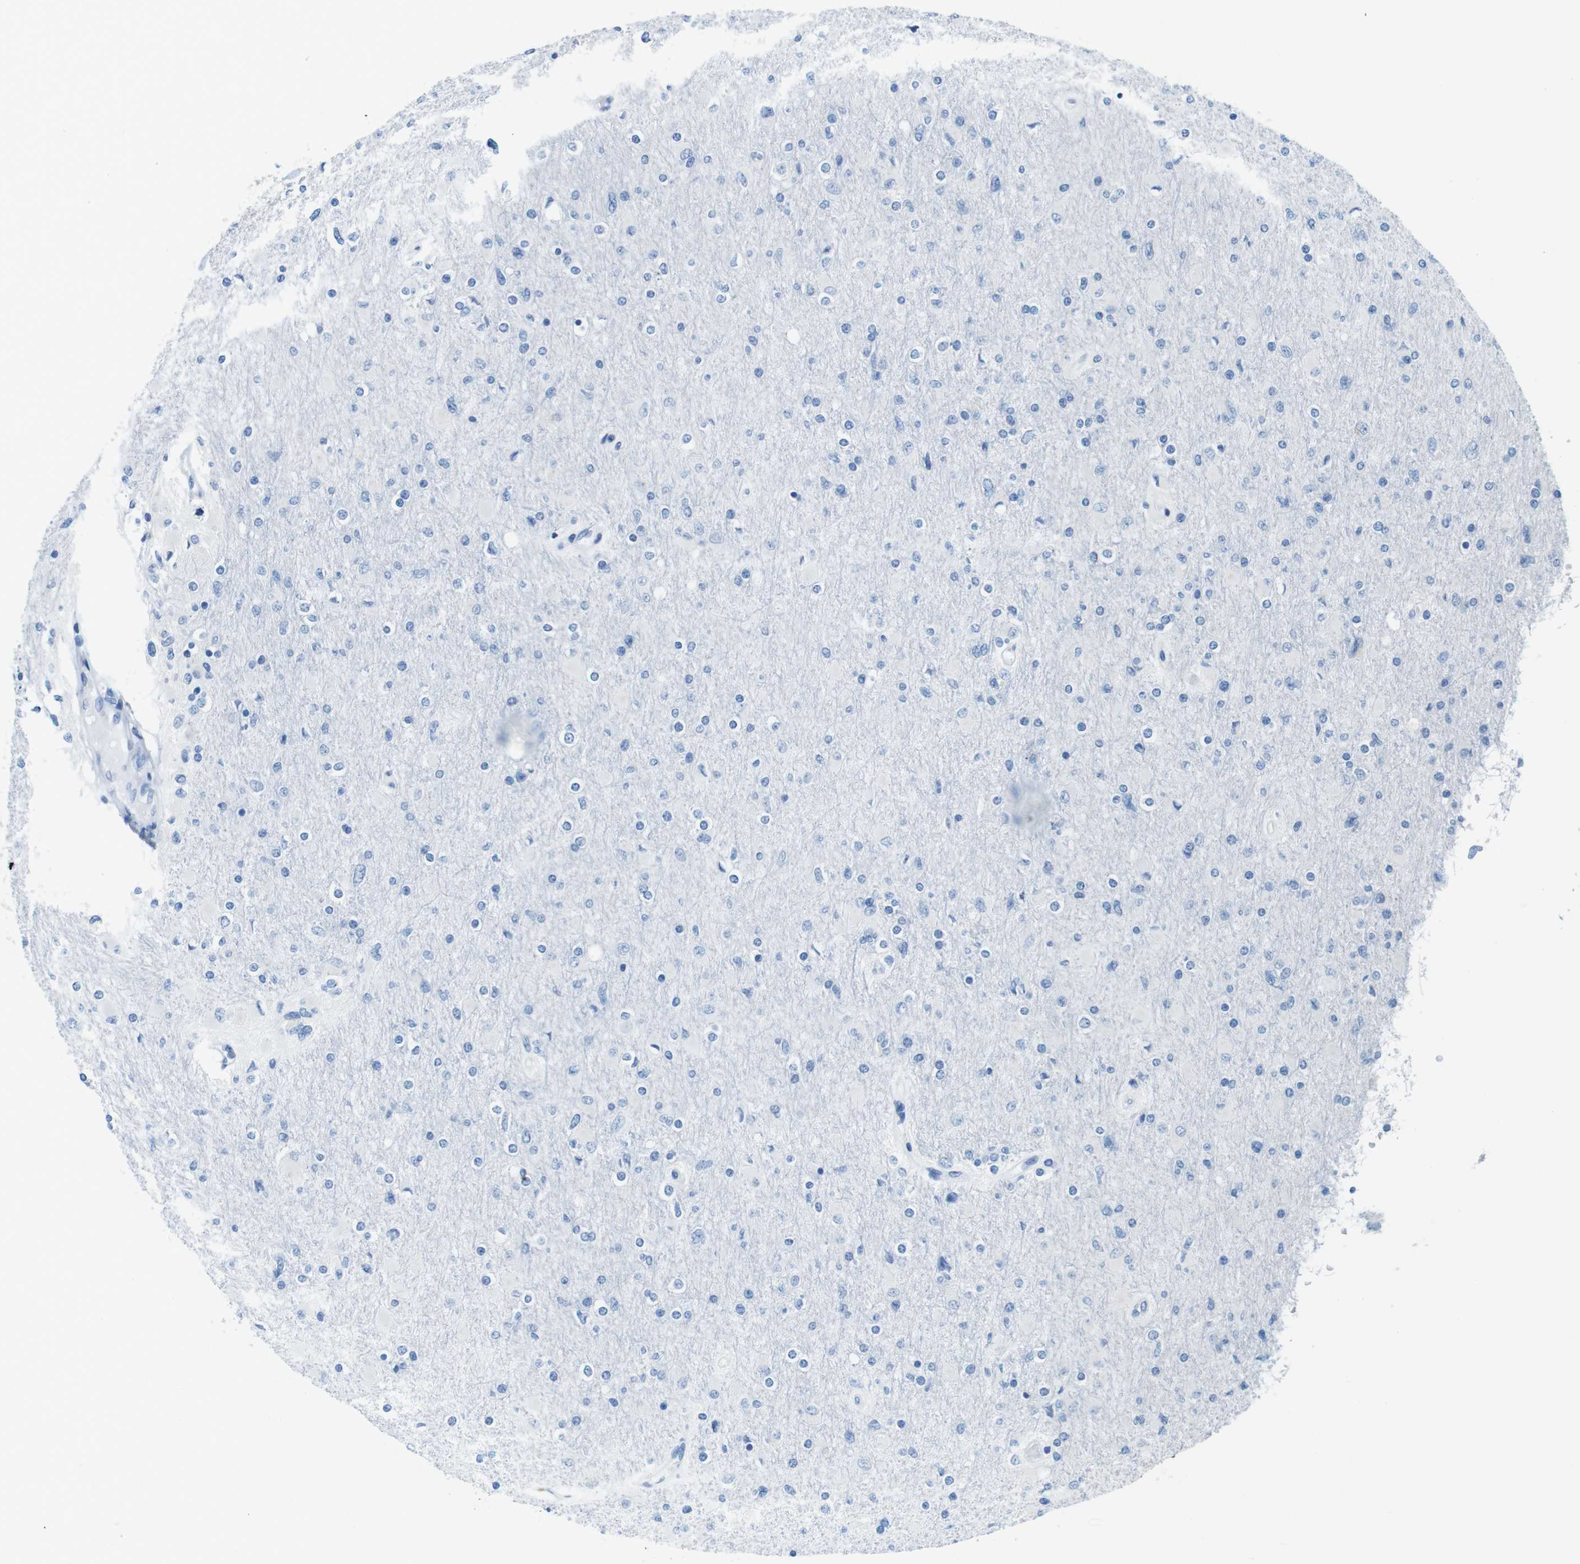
{"staining": {"intensity": "negative", "quantity": "none", "location": "none"}, "tissue": "glioma", "cell_type": "Tumor cells", "image_type": "cancer", "snomed": [{"axis": "morphology", "description": "Glioma, malignant, High grade"}, {"axis": "topography", "description": "Cerebral cortex"}], "caption": "This photomicrograph is of high-grade glioma (malignant) stained with immunohistochemistry (IHC) to label a protein in brown with the nuclei are counter-stained blue. There is no staining in tumor cells. Brightfield microscopy of immunohistochemistry (IHC) stained with DAB (brown) and hematoxylin (blue), captured at high magnification.", "gene": "SLC35A3", "patient": {"sex": "female", "age": 36}}